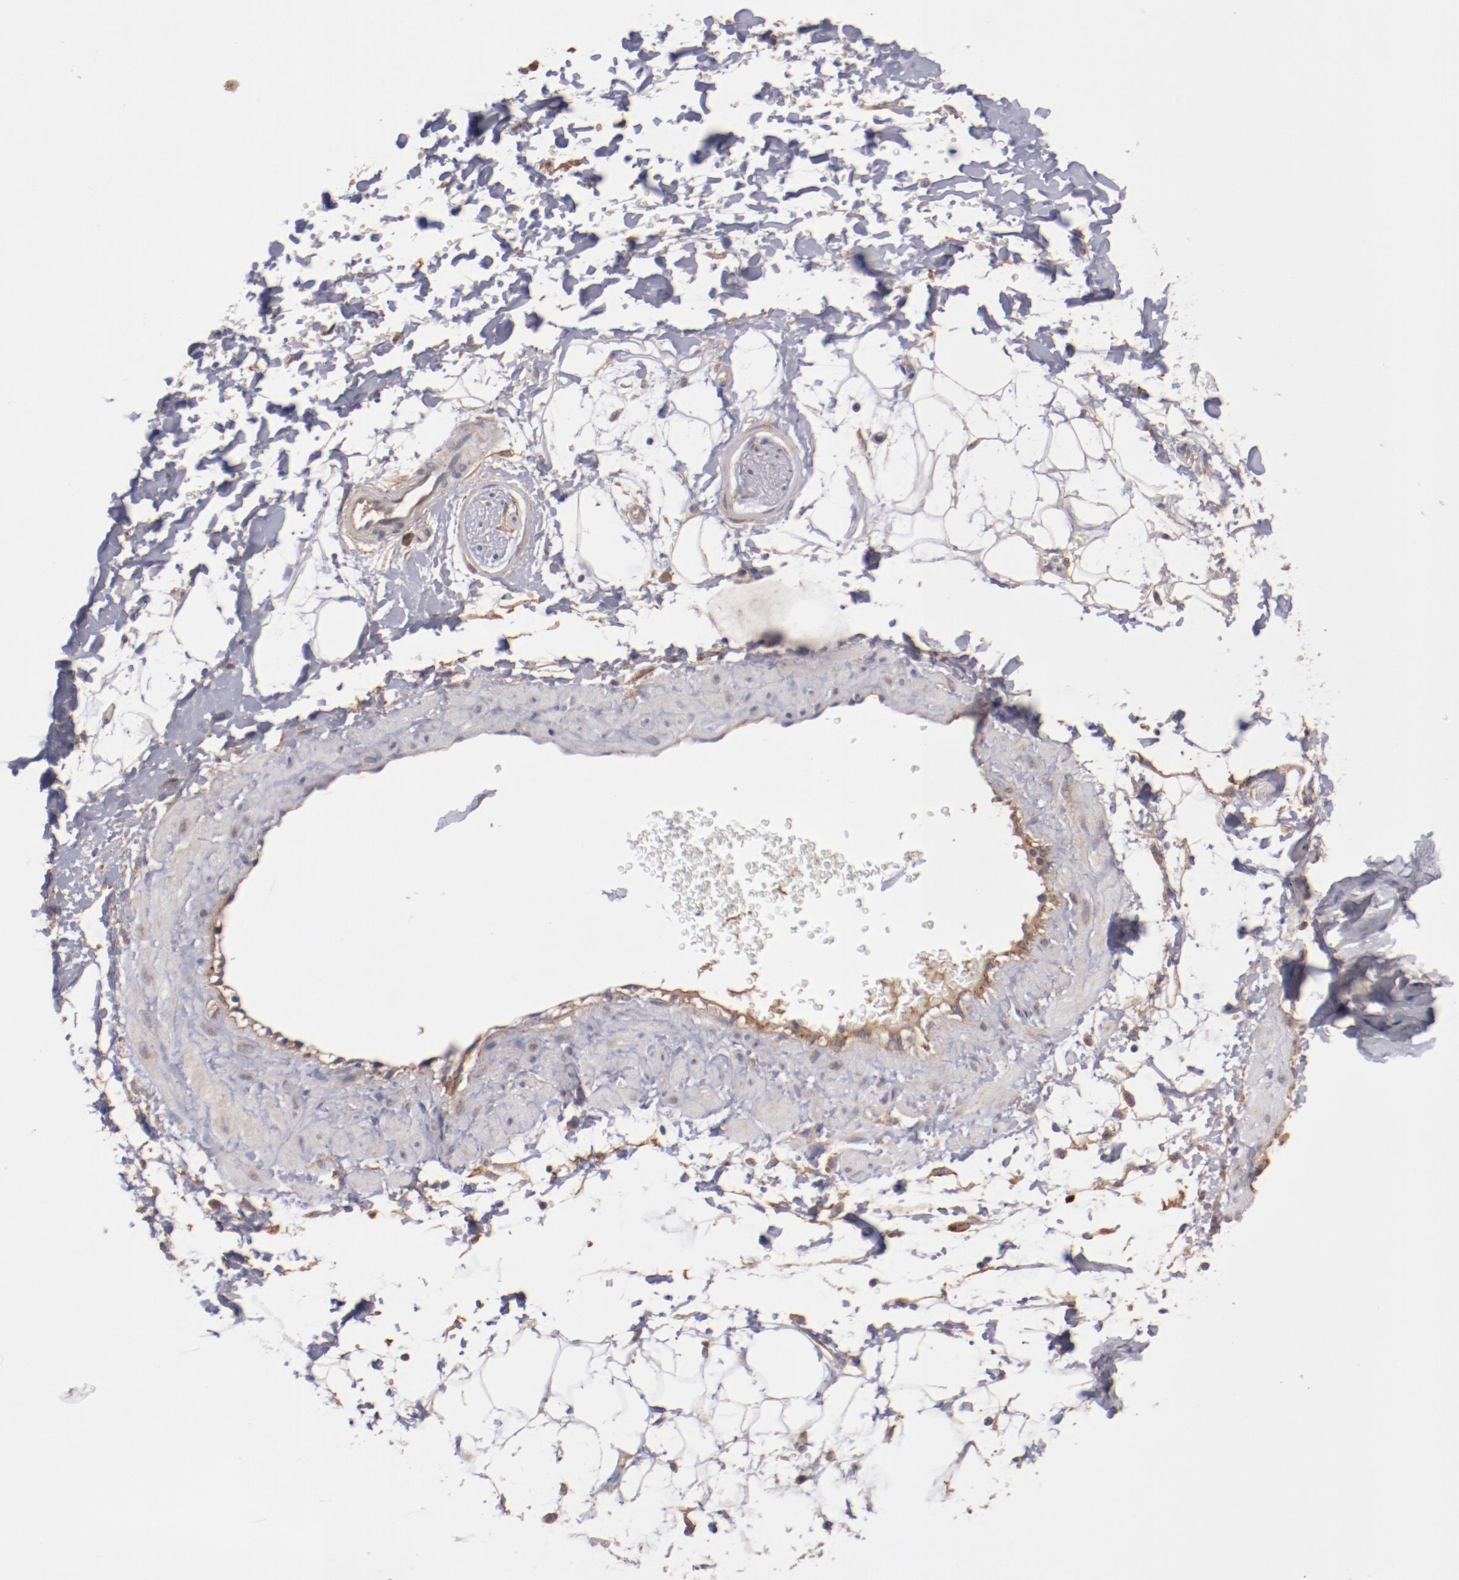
{"staining": {"intensity": "weak", "quantity": ">75%", "location": "cytoplasmic/membranous"}, "tissue": "adipose tissue", "cell_type": "Adipocytes", "image_type": "normal", "snomed": [{"axis": "morphology", "description": "Normal tissue, NOS"}, {"axis": "topography", "description": "Soft tissue"}], "caption": "Benign adipose tissue demonstrates weak cytoplasmic/membranous positivity in approximately >75% of adipocytes, visualized by immunohistochemistry.", "gene": "DIPK2B", "patient": {"sex": "male", "age": 72}}